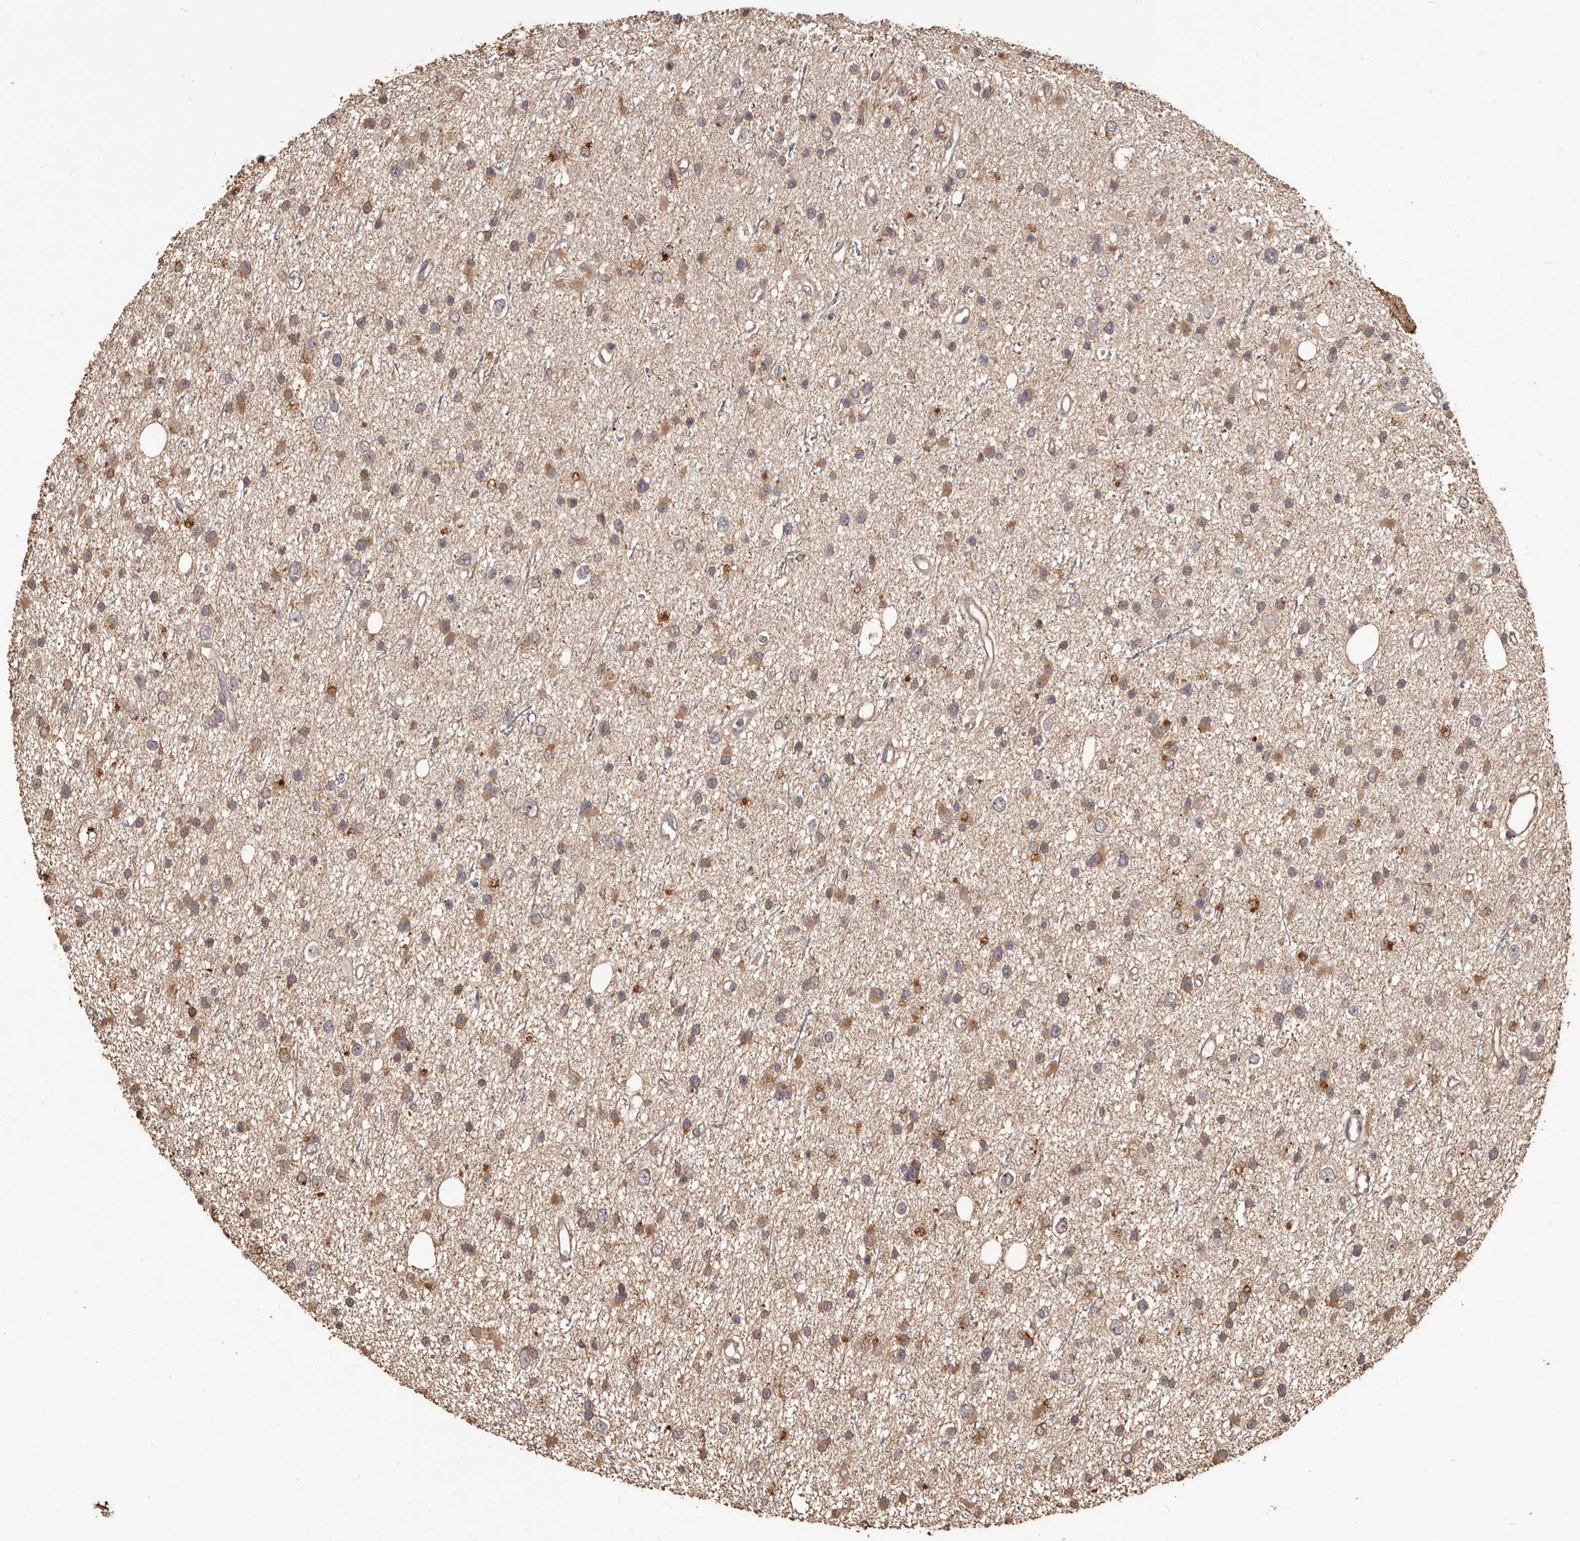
{"staining": {"intensity": "moderate", "quantity": ">75%", "location": "cytoplasmic/membranous"}, "tissue": "glioma", "cell_type": "Tumor cells", "image_type": "cancer", "snomed": [{"axis": "morphology", "description": "Glioma, malignant, Low grade"}, {"axis": "topography", "description": "Cerebral cortex"}], "caption": "The image demonstrates immunohistochemical staining of glioma. There is moderate cytoplasmic/membranous expression is identified in approximately >75% of tumor cells.", "gene": "MTO1", "patient": {"sex": "female", "age": 39}}